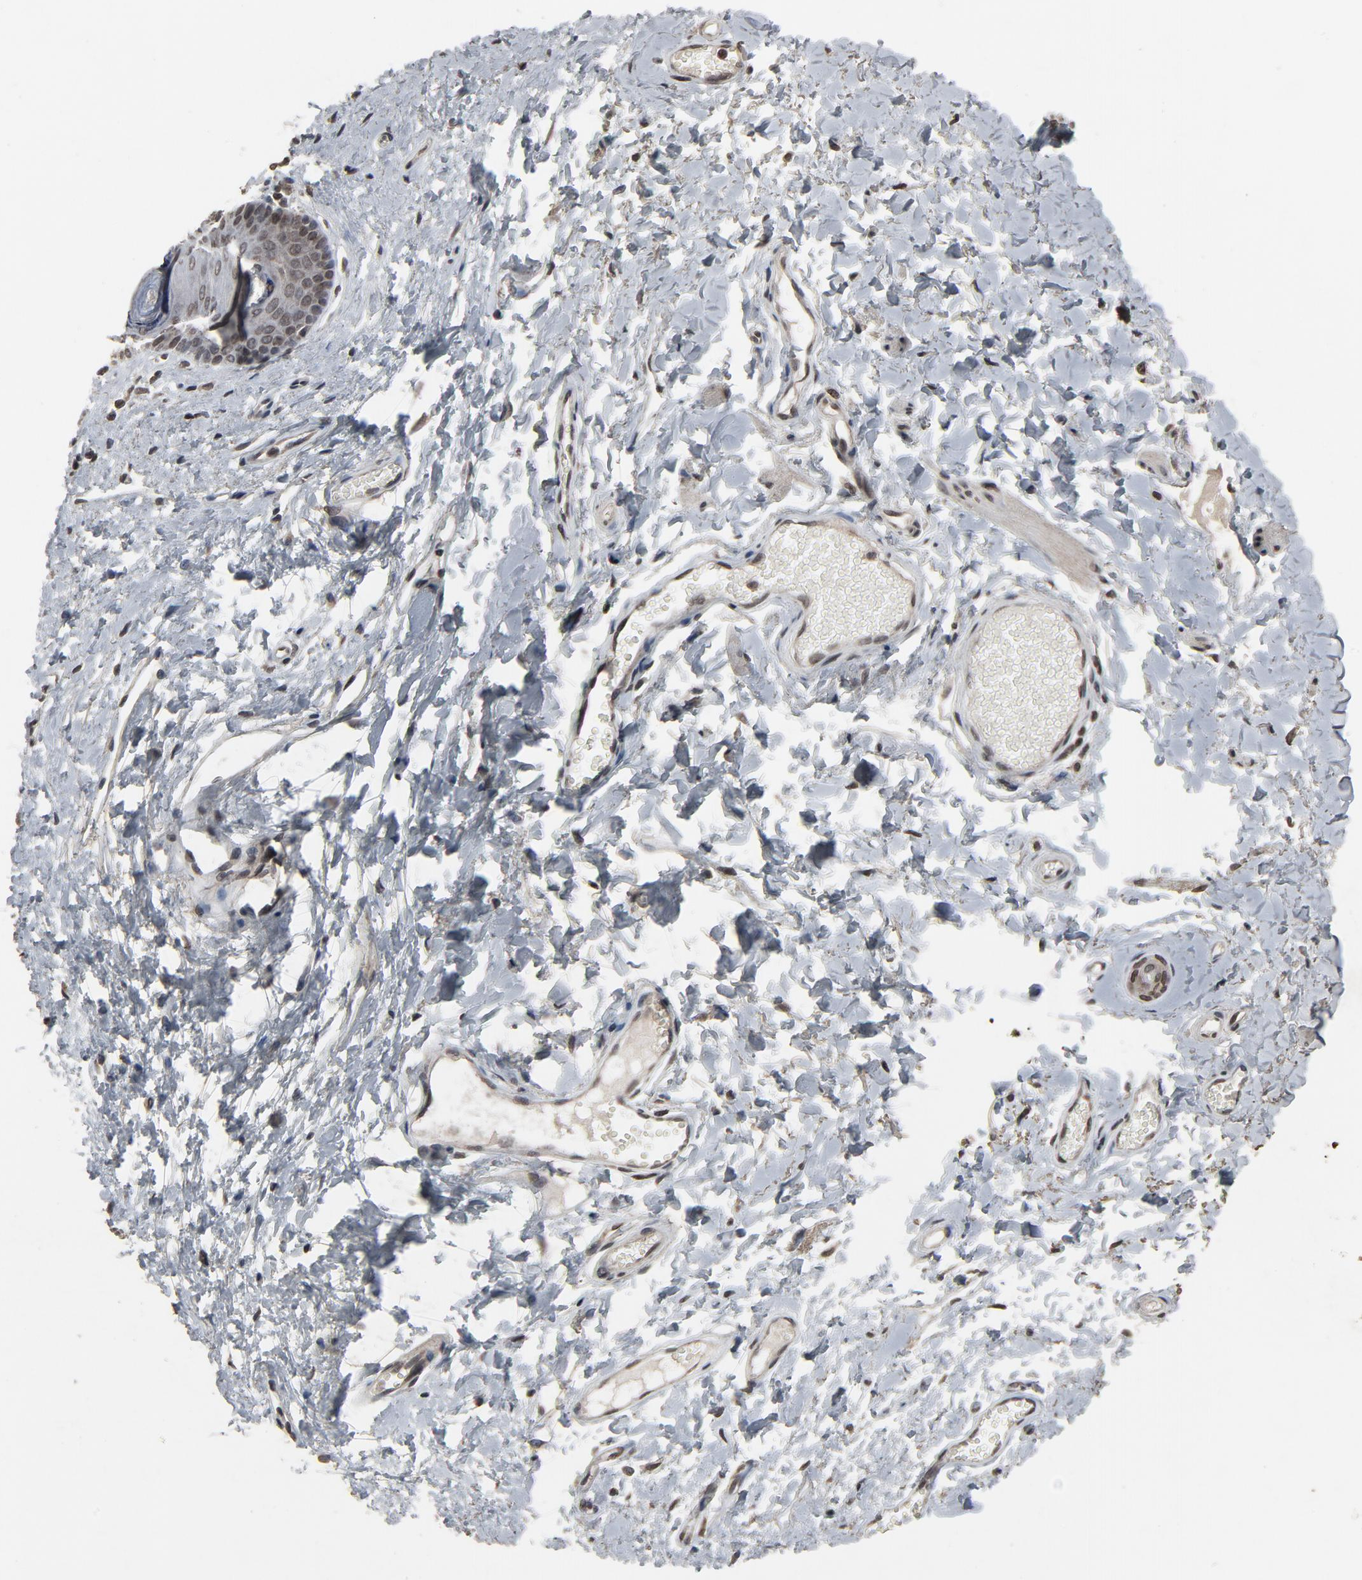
{"staining": {"intensity": "weak", "quantity": ">75%", "location": "nuclear"}, "tissue": "skin", "cell_type": "Epidermal cells", "image_type": "normal", "snomed": [{"axis": "morphology", "description": "Normal tissue, NOS"}, {"axis": "morphology", "description": "Inflammation, NOS"}, {"axis": "topography", "description": "Vulva"}], "caption": "Immunohistochemical staining of normal skin exhibits weak nuclear protein staining in approximately >75% of epidermal cells. Nuclei are stained in blue.", "gene": "POM121", "patient": {"sex": "female", "age": 84}}